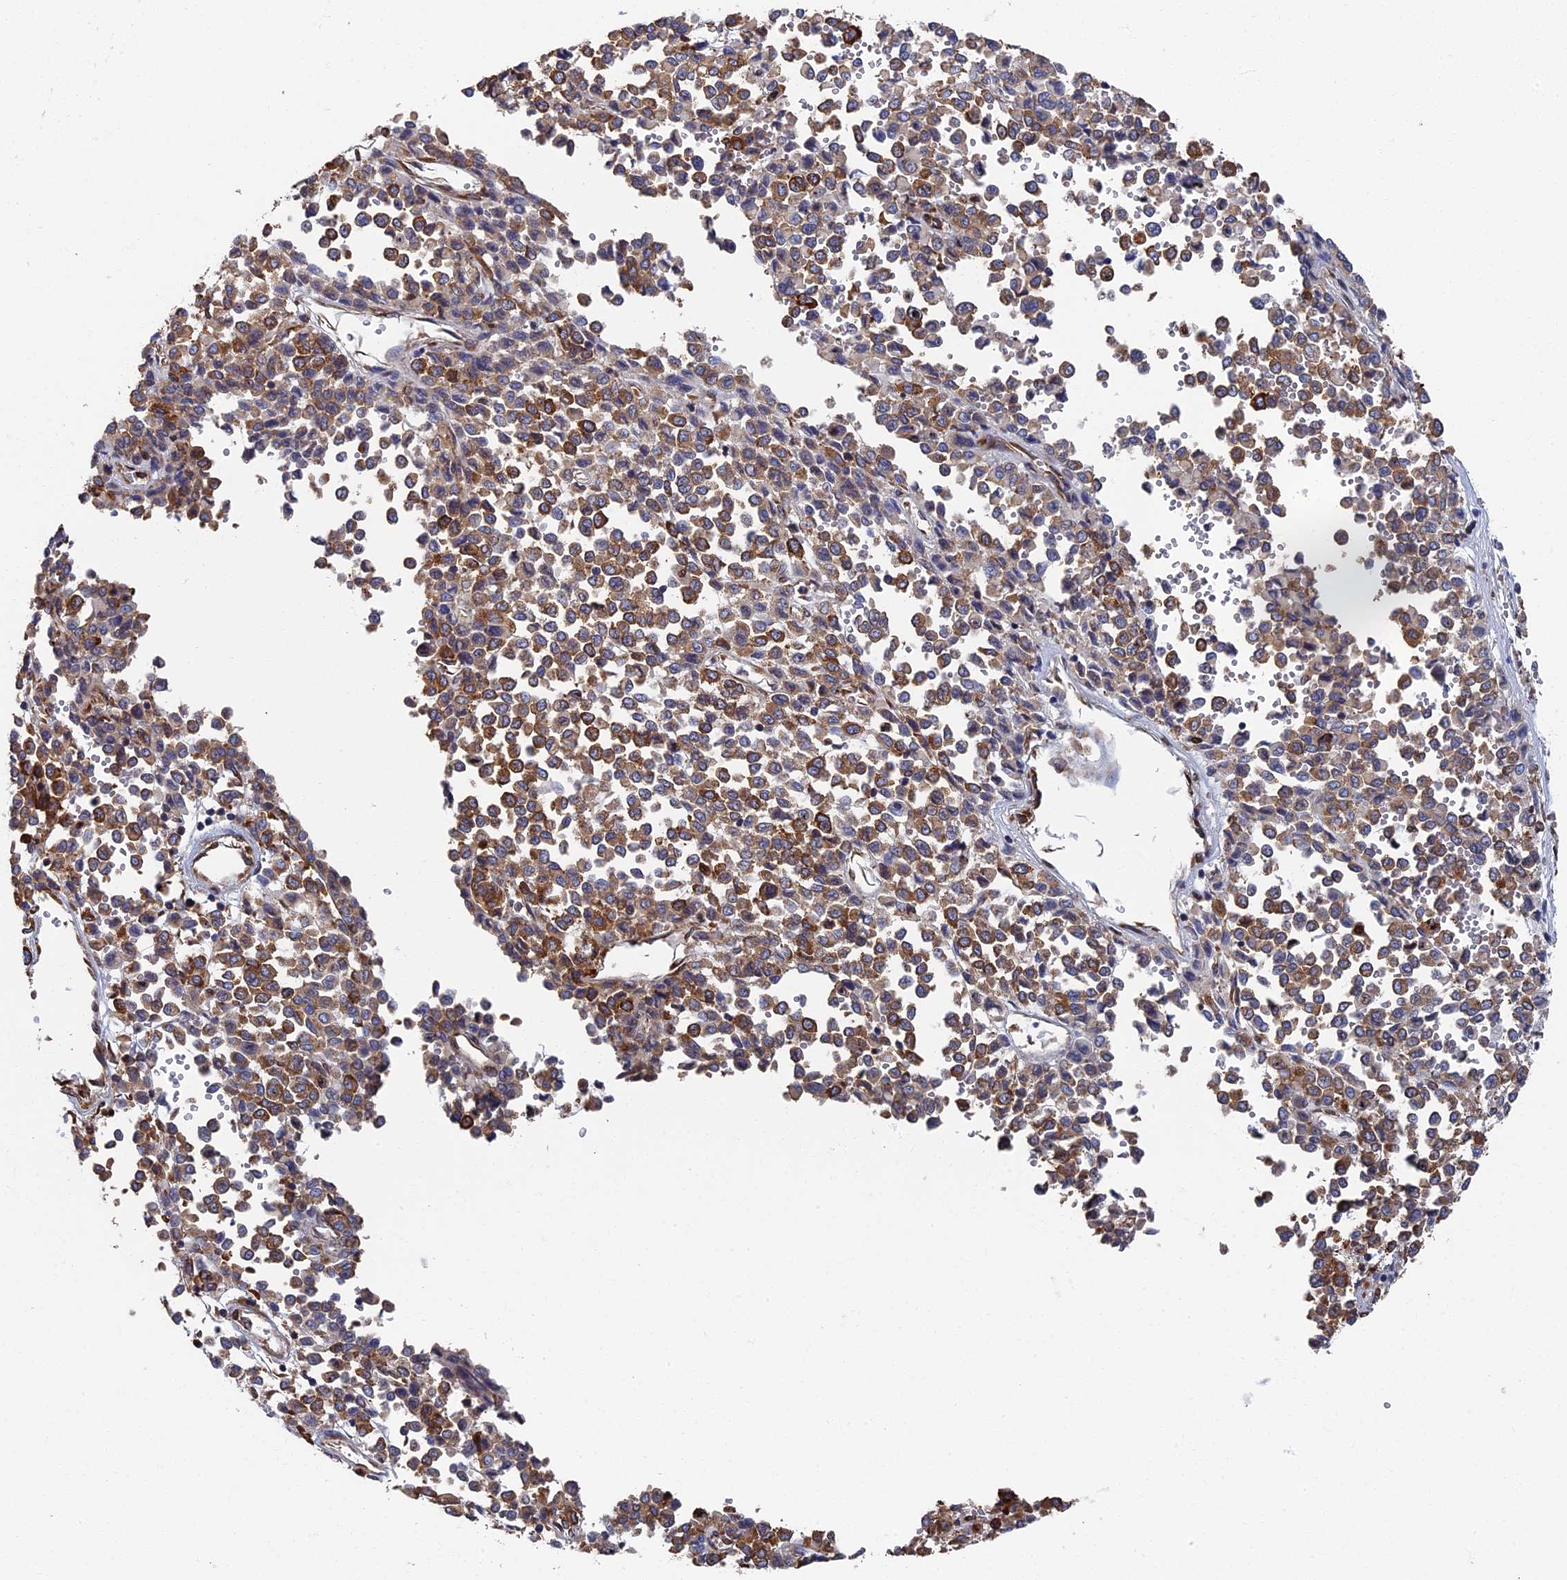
{"staining": {"intensity": "moderate", "quantity": ">75%", "location": "cytoplasmic/membranous"}, "tissue": "melanoma", "cell_type": "Tumor cells", "image_type": "cancer", "snomed": [{"axis": "morphology", "description": "Malignant melanoma, Metastatic site"}, {"axis": "topography", "description": "Pancreas"}], "caption": "Immunohistochemistry staining of melanoma, which displays medium levels of moderate cytoplasmic/membranous positivity in approximately >75% of tumor cells indicating moderate cytoplasmic/membranous protein staining. The staining was performed using DAB (brown) for protein detection and nuclei were counterstained in hematoxylin (blue).", "gene": "YBX1", "patient": {"sex": "female", "age": 30}}